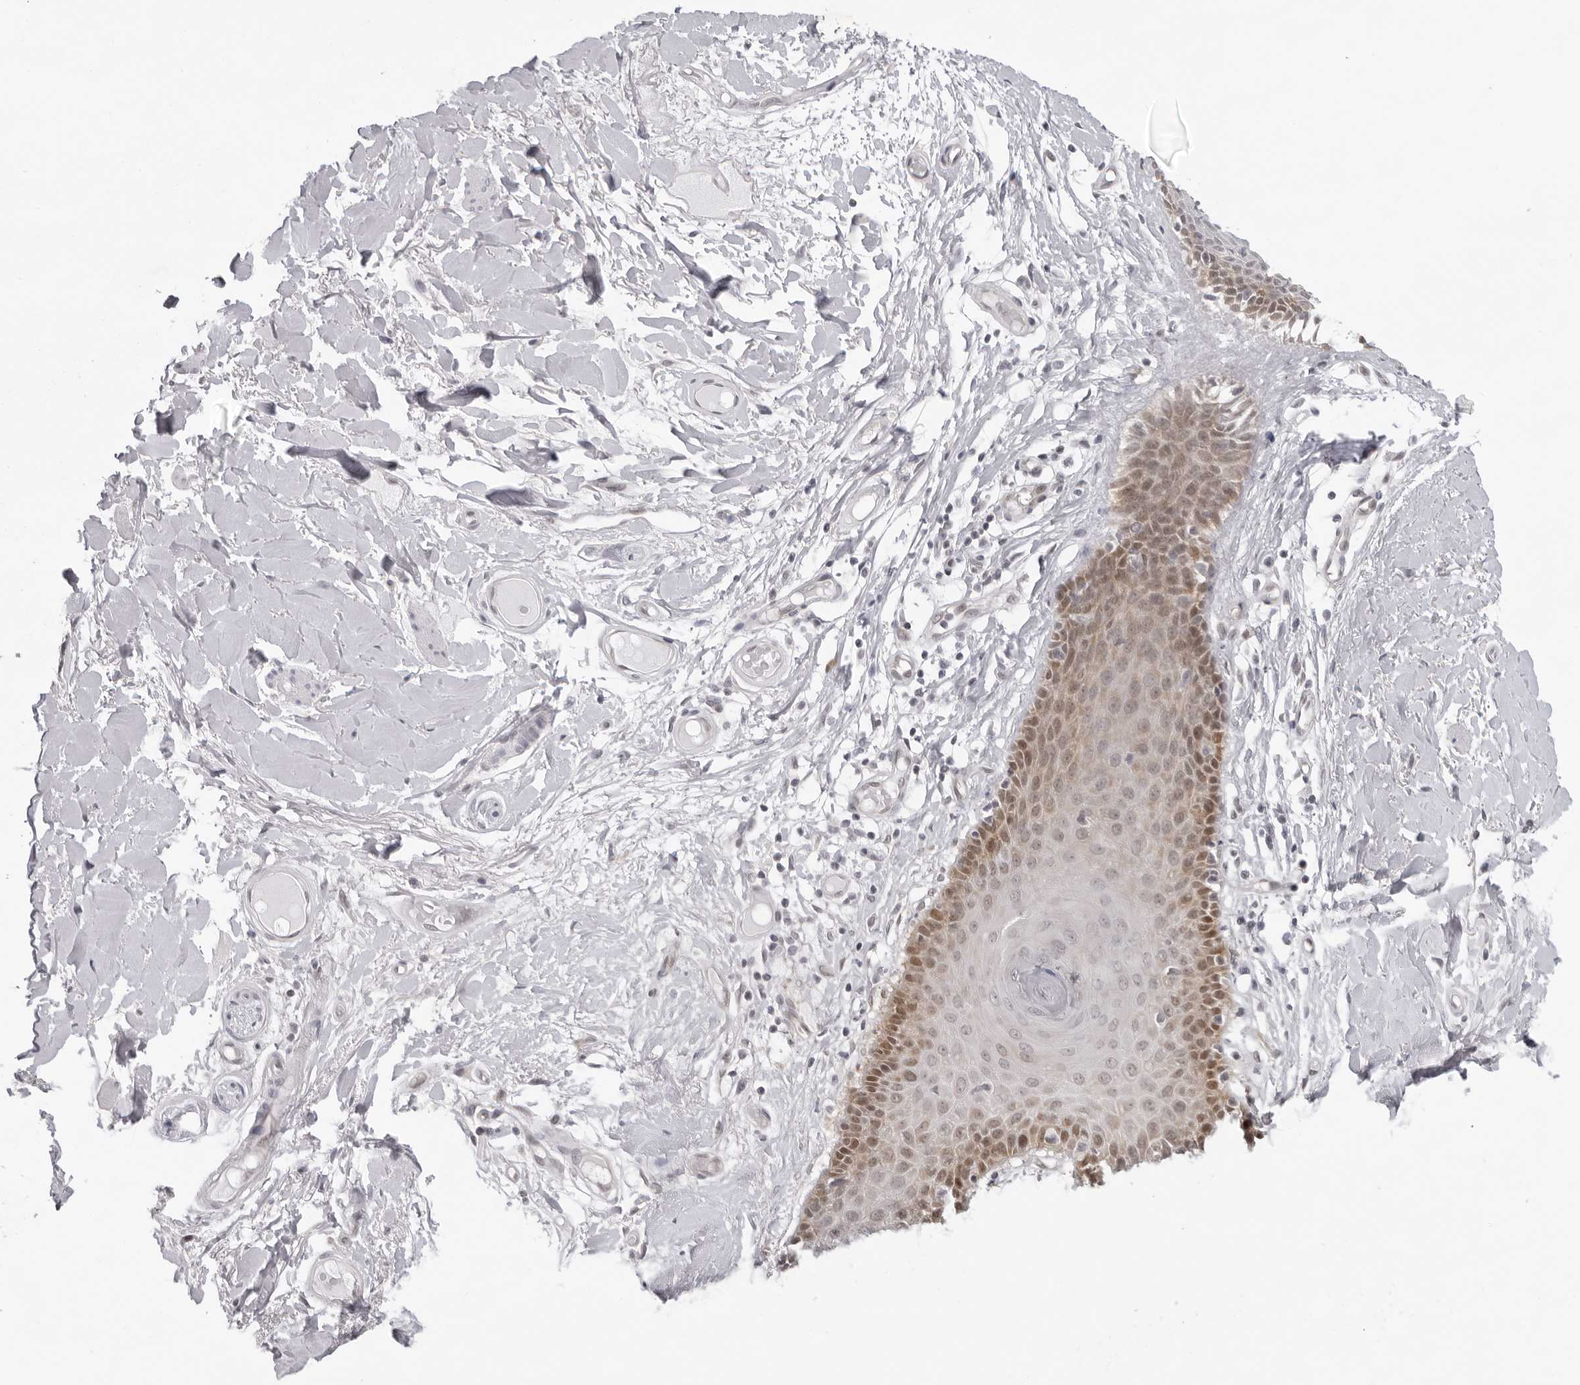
{"staining": {"intensity": "moderate", "quantity": "25%-75%", "location": "cytoplasmic/membranous,nuclear"}, "tissue": "skin", "cell_type": "Epidermal cells", "image_type": "normal", "snomed": [{"axis": "morphology", "description": "Normal tissue, NOS"}, {"axis": "topography", "description": "Vulva"}], "caption": "Normal skin shows moderate cytoplasmic/membranous,nuclear staining in approximately 25%-75% of epidermal cells, visualized by immunohistochemistry. The protein is shown in brown color, while the nuclei are stained blue.", "gene": "CASP7", "patient": {"sex": "female", "age": 73}}